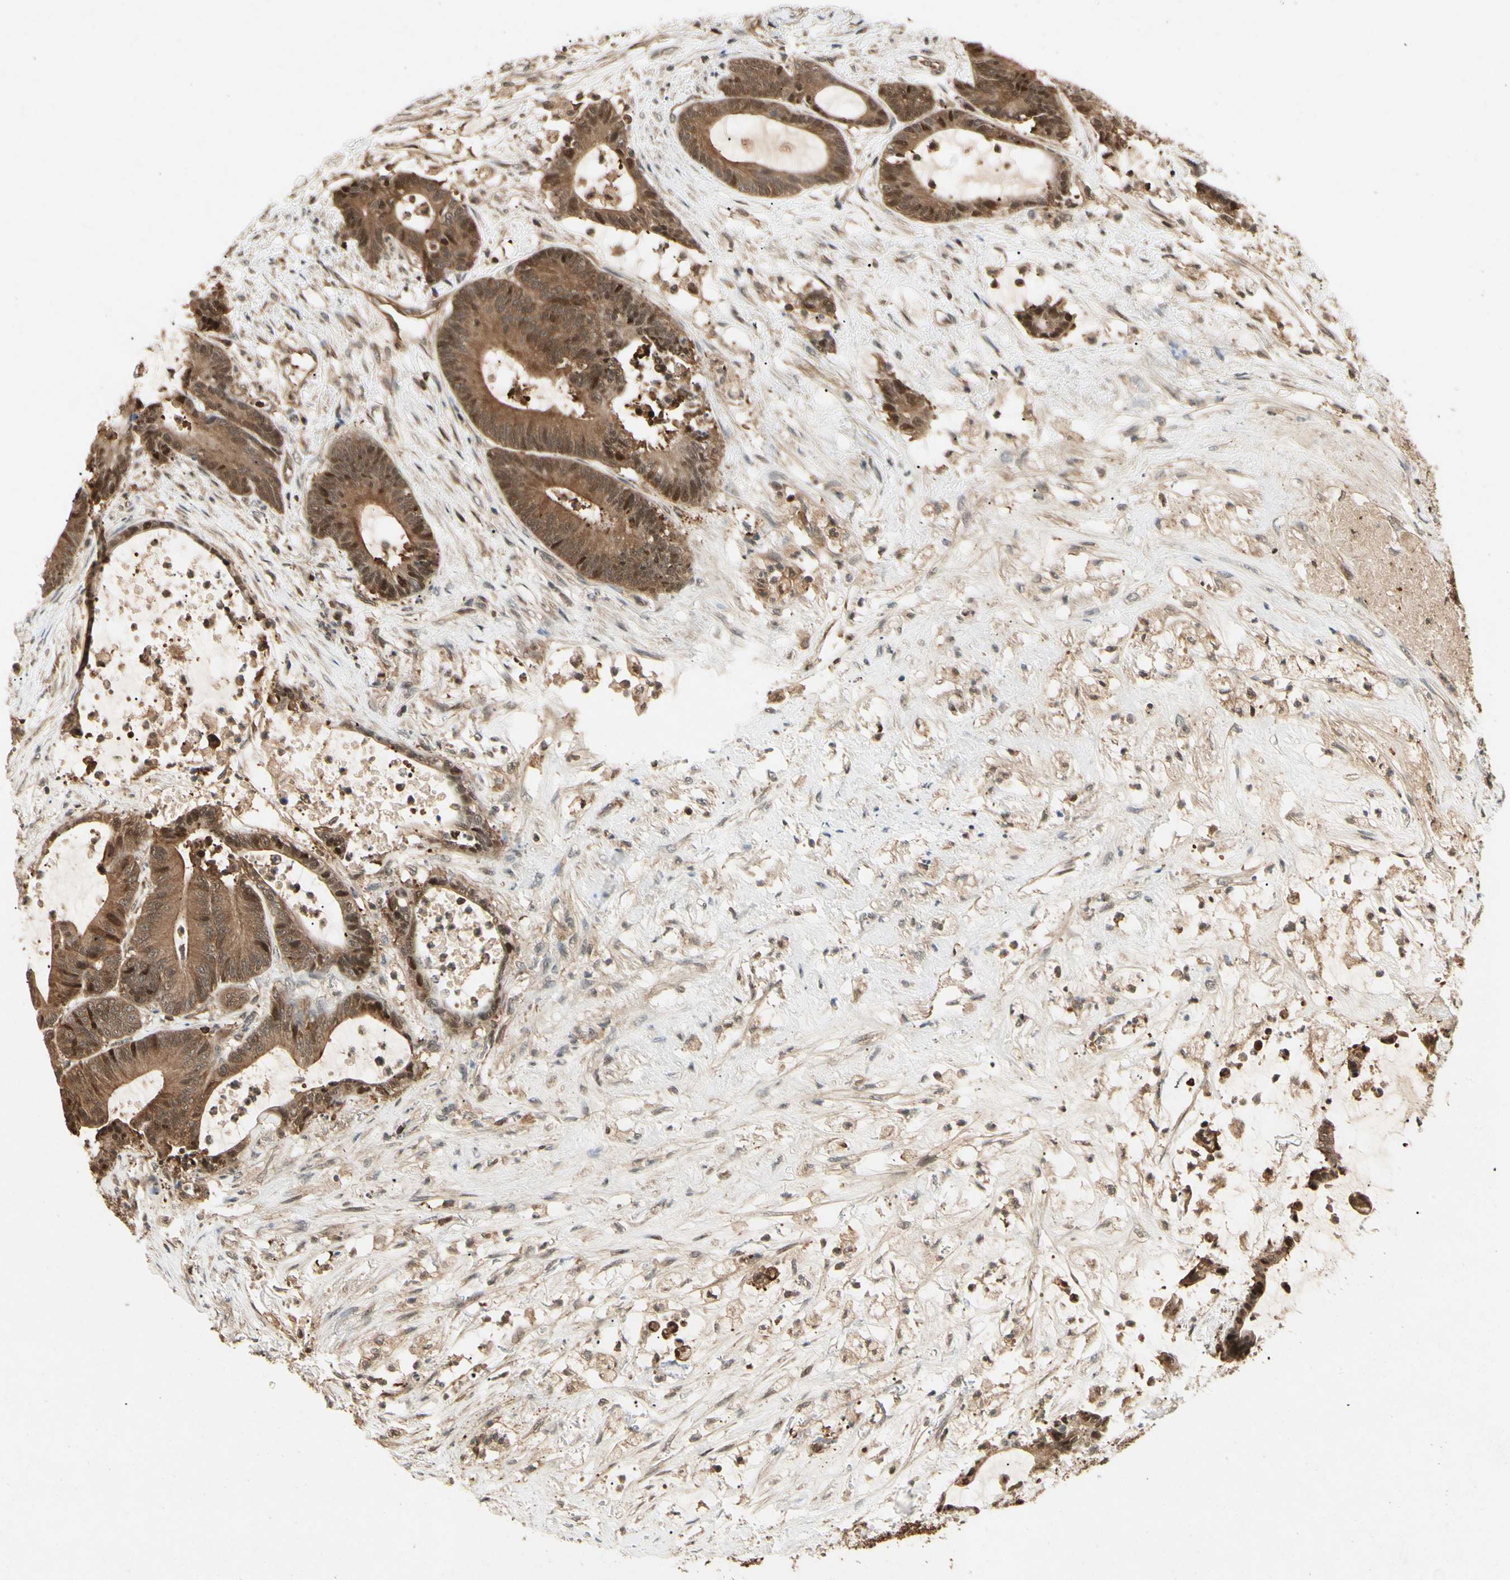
{"staining": {"intensity": "moderate", "quantity": ">75%", "location": "cytoplasmic/membranous,nuclear"}, "tissue": "colorectal cancer", "cell_type": "Tumor cells", "image_type": "cancer", "snomed": [{"axis": "morphology", "description": "Adenocarcinoma, NOS"}, {"axis": "topography", "description": "Colon"}], "caption": "A brown stain shows moderate cytoplasmic/membranous and nuclear positivity of a protein in adenocarcinoma (colorectal) tumor cells.", "gene": "YWHAQ", "patient": {"sex": "female", "age": 84}}